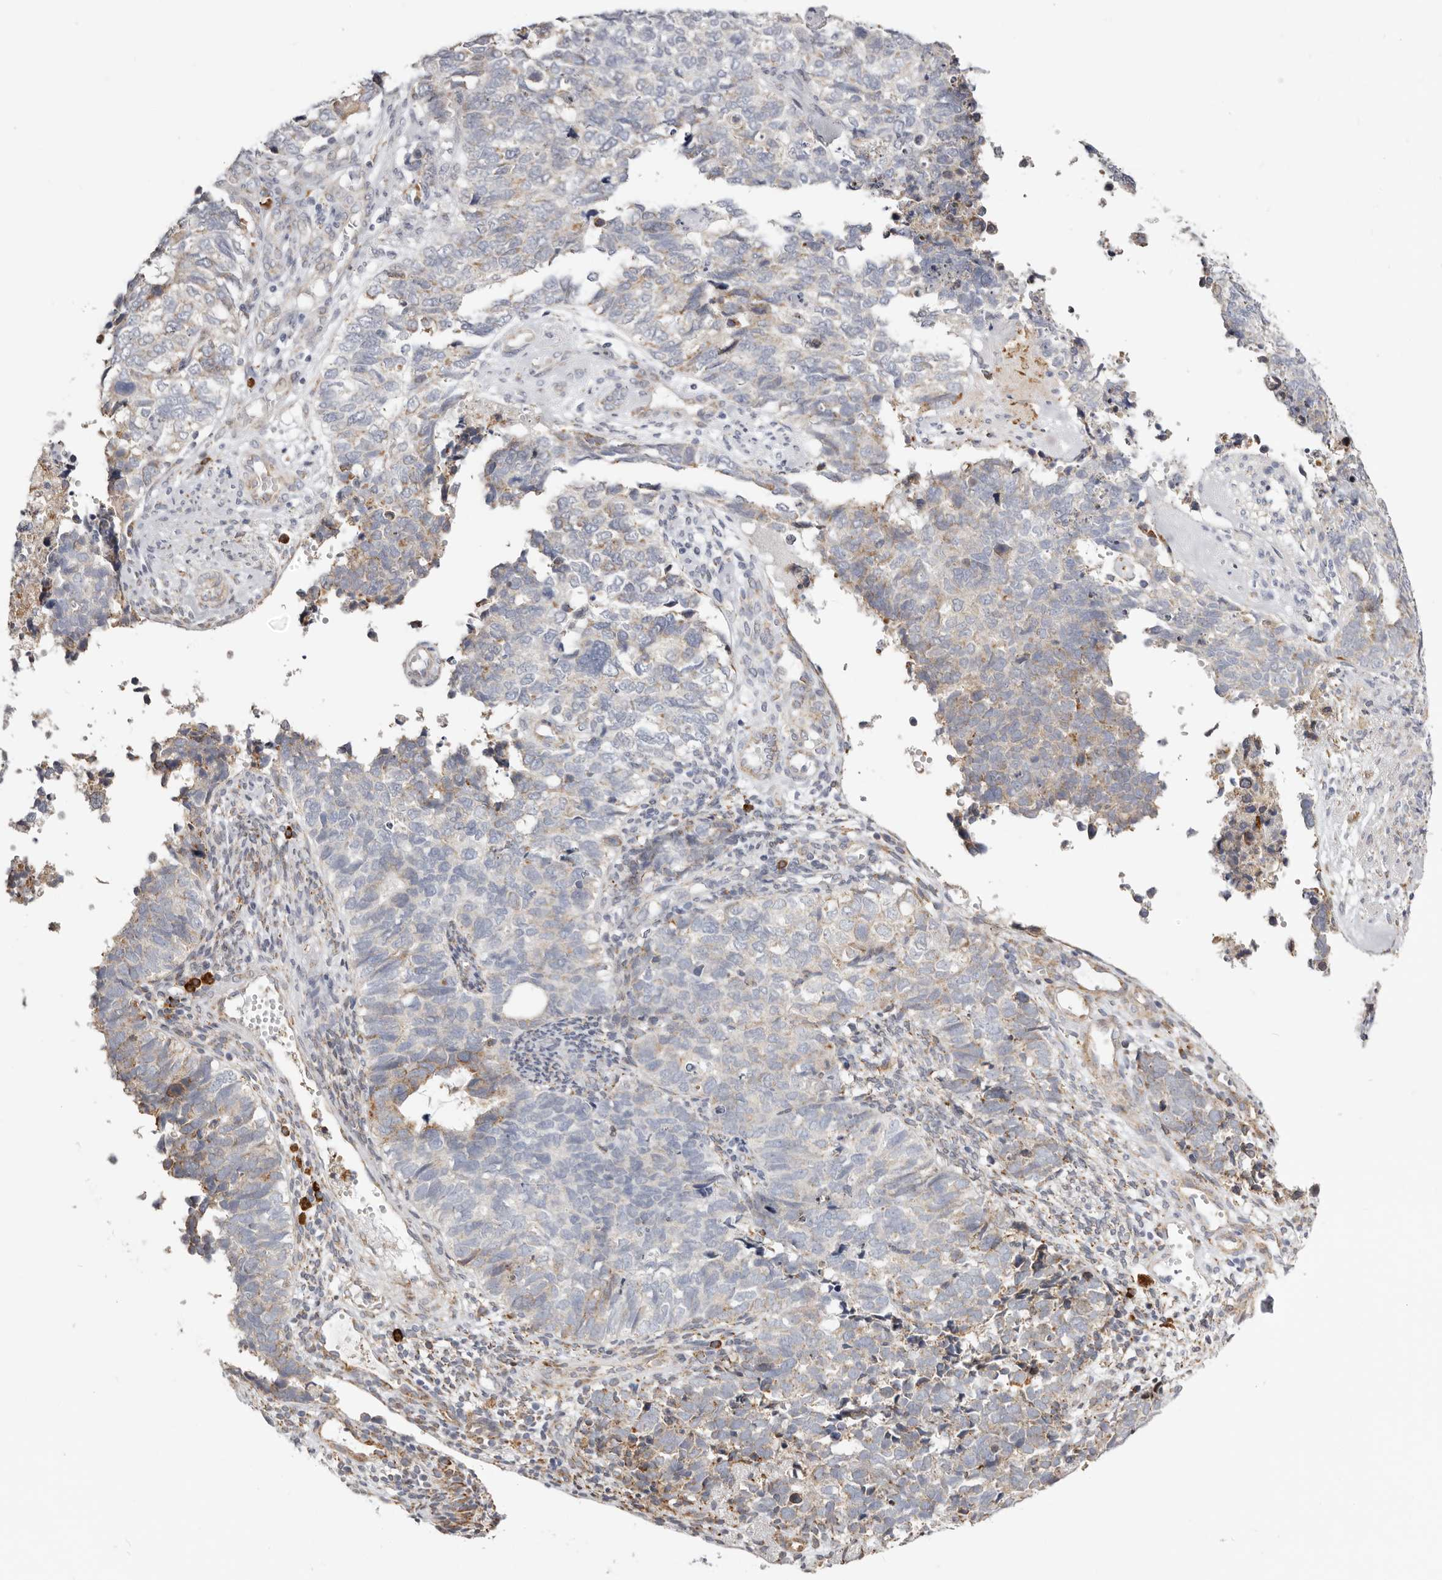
{"staining": {"intensity": "weak", "quantity": "<25%", "location": "cytoplasmic/membranous"}, "tissue": "cervical cancer", "cell_type": "Tumor cells", "image_type": "cancer", "snomed": [{"axis": "morphology", "description": "Squamous cell carcinoma, NOS"}, {"axis": "topography", "description": "Cervix"}], "caption": "Tumor cells show no significant protein expression in cervical cancer.", "gene": "IL32", "patient": {"sex": "female", "age": 63}}